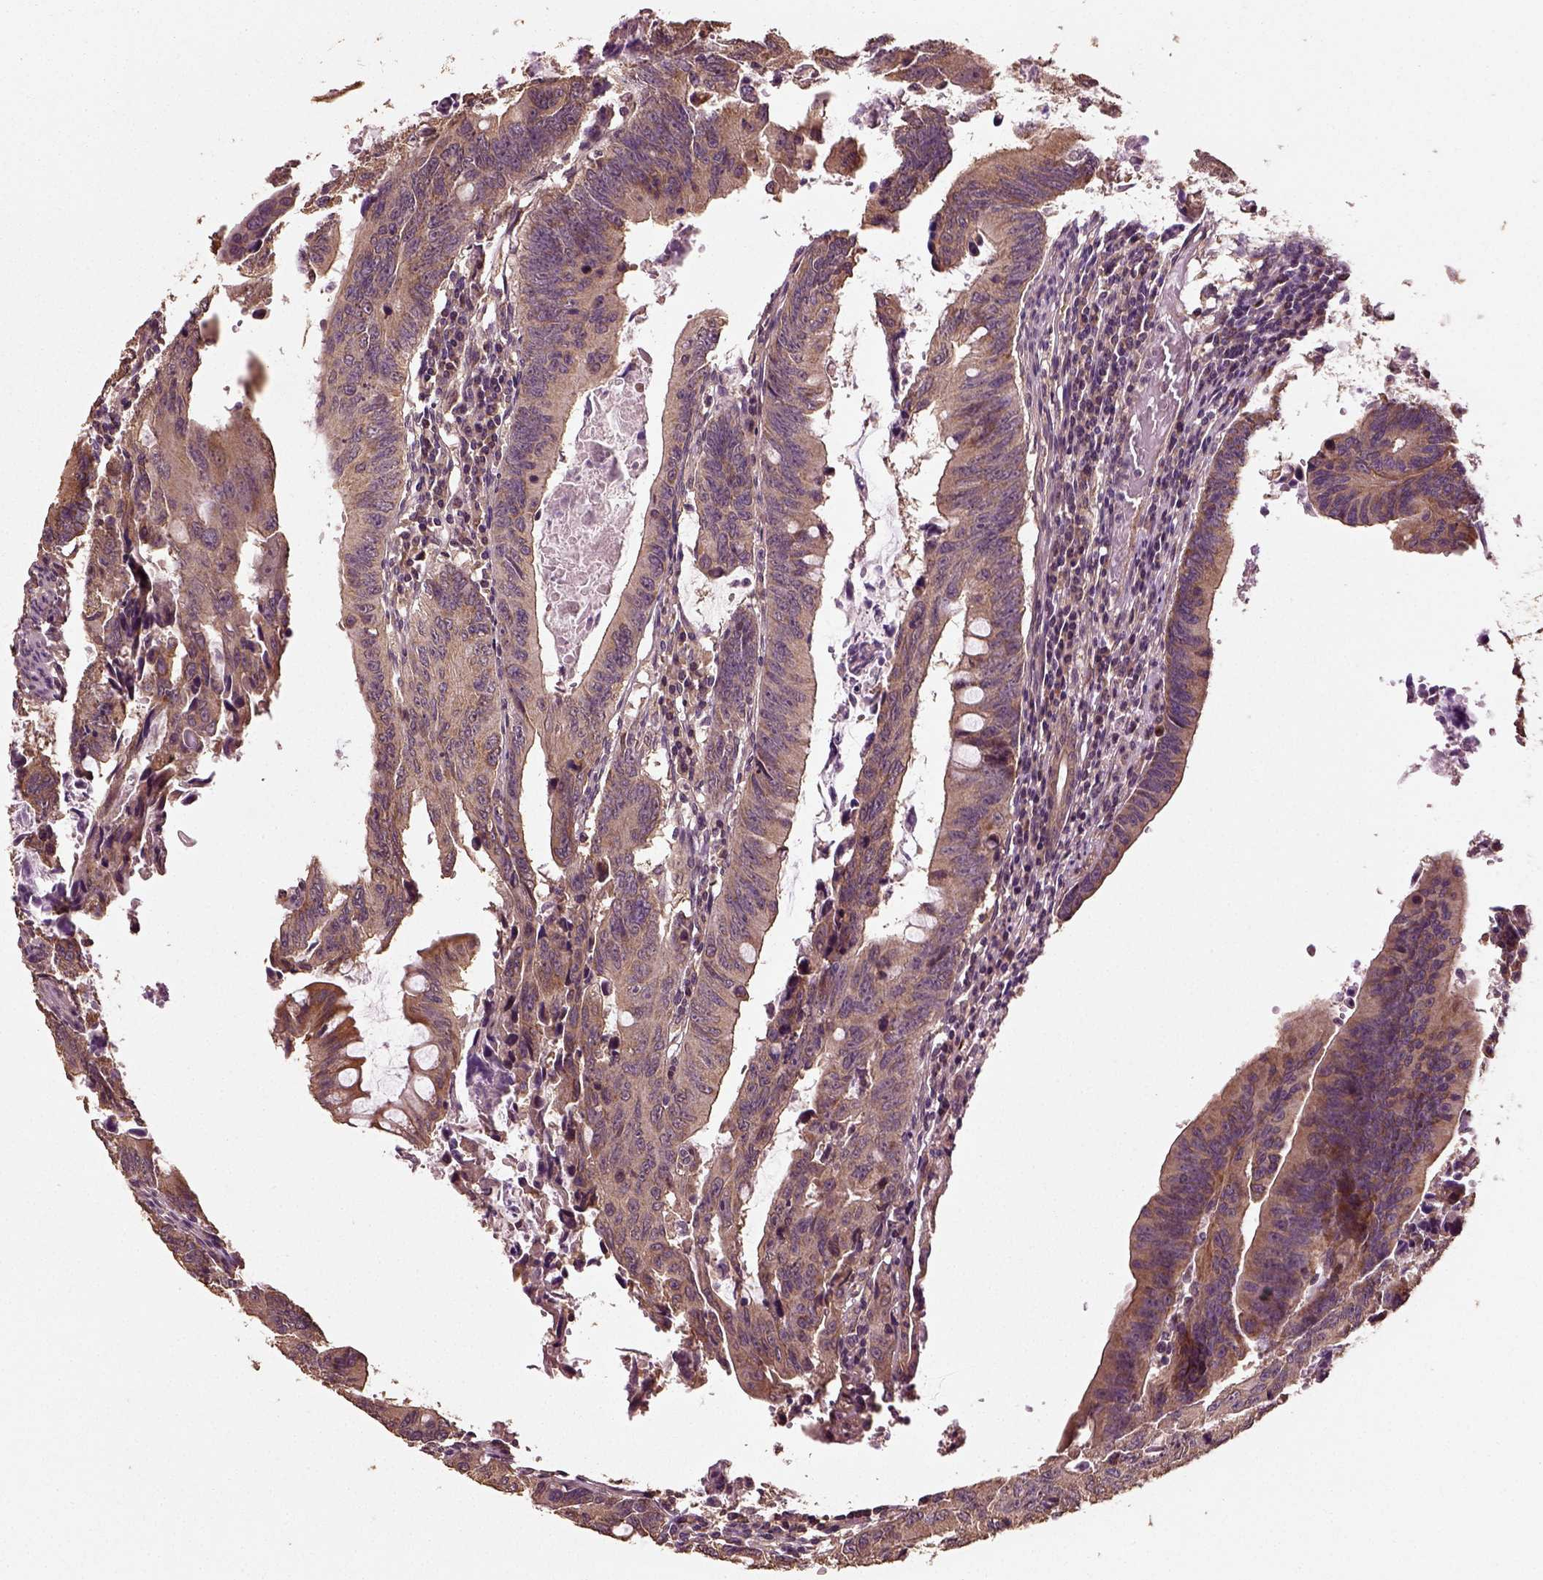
{"staining": {"intensity": "moderate", "quantity": "25%-75%", "location": "cytoplasmic/membranous"}, "tissue": "colorectal cancer", "cell_type": "Tumor cells", "image_type": "cancer", "snomed": [{"axis": "morphology", "description": "Adenocarcinoma, NOS"}, {"axis": "topography", "description": "Colon"}], "caption": "Brown immunohistochemical staining in human colorectal cancer (adenocarcinoma) exhibits moderate cytoplasmic/membranous expression in approximately 25%-75% of tumor cells.", "gene": "ERV3-1", "patient": {"sex": "female", "age": 87}}